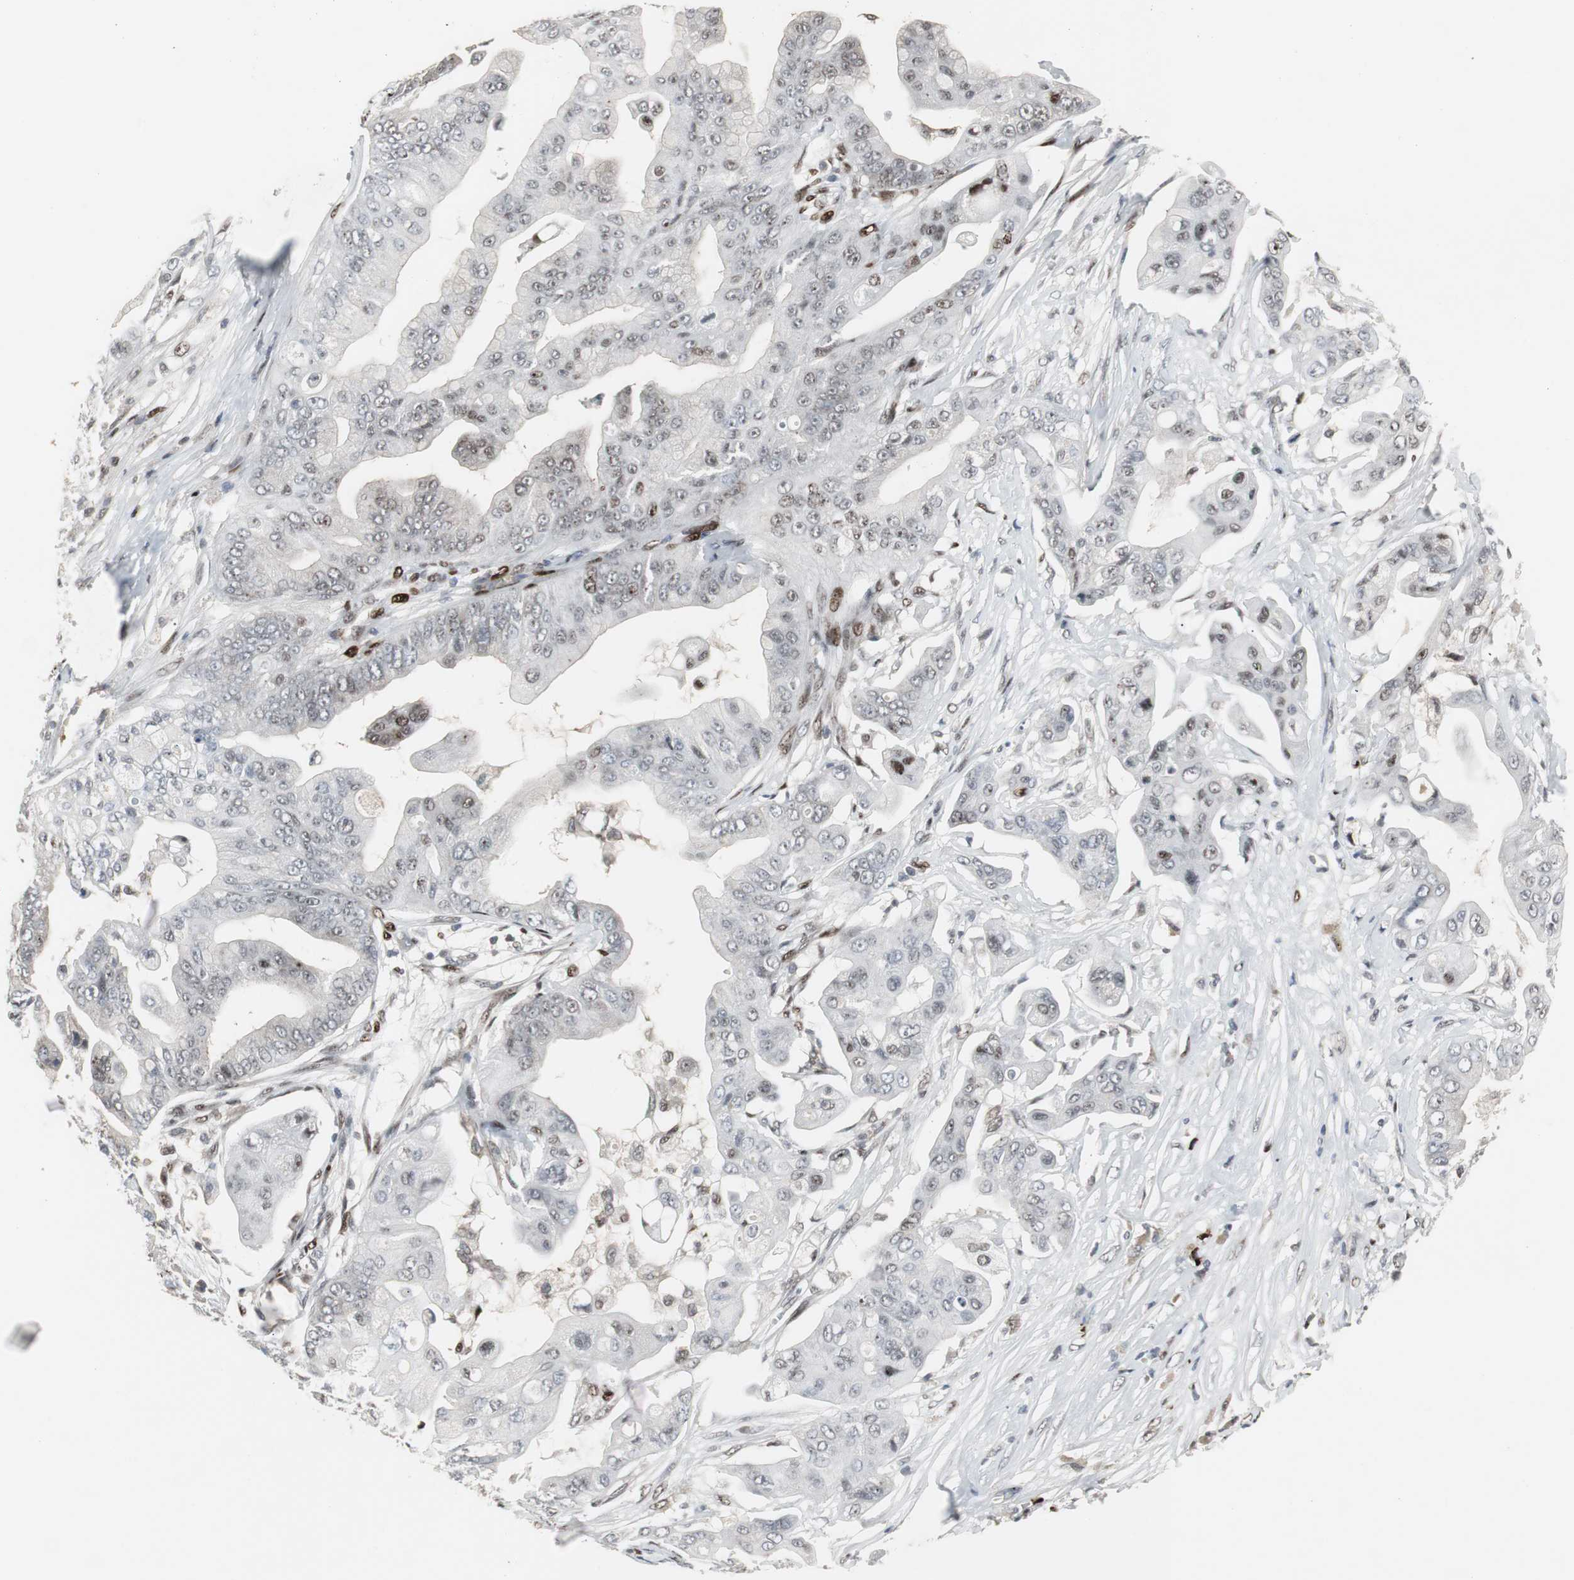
{"staining": {"intensity": "weak", "quantity": "<25%", "location": "nuclear"}, "tissue": "pancreatic cancer", "cell_type": "Tumor cells", "image_type": "cancer", "snomed": [{"axis": "morphology", "description": "Adenocarcinoma, NOS"}, {"axis": "topography", "description": "Pancreas"}], "caption": "This is an IHC photomicrograph of human adenocarcinoma (pancreatic). There is no staining in tumor cells.", "gene": "GRK2", "patient": {"sex": "female", "age": 75}}